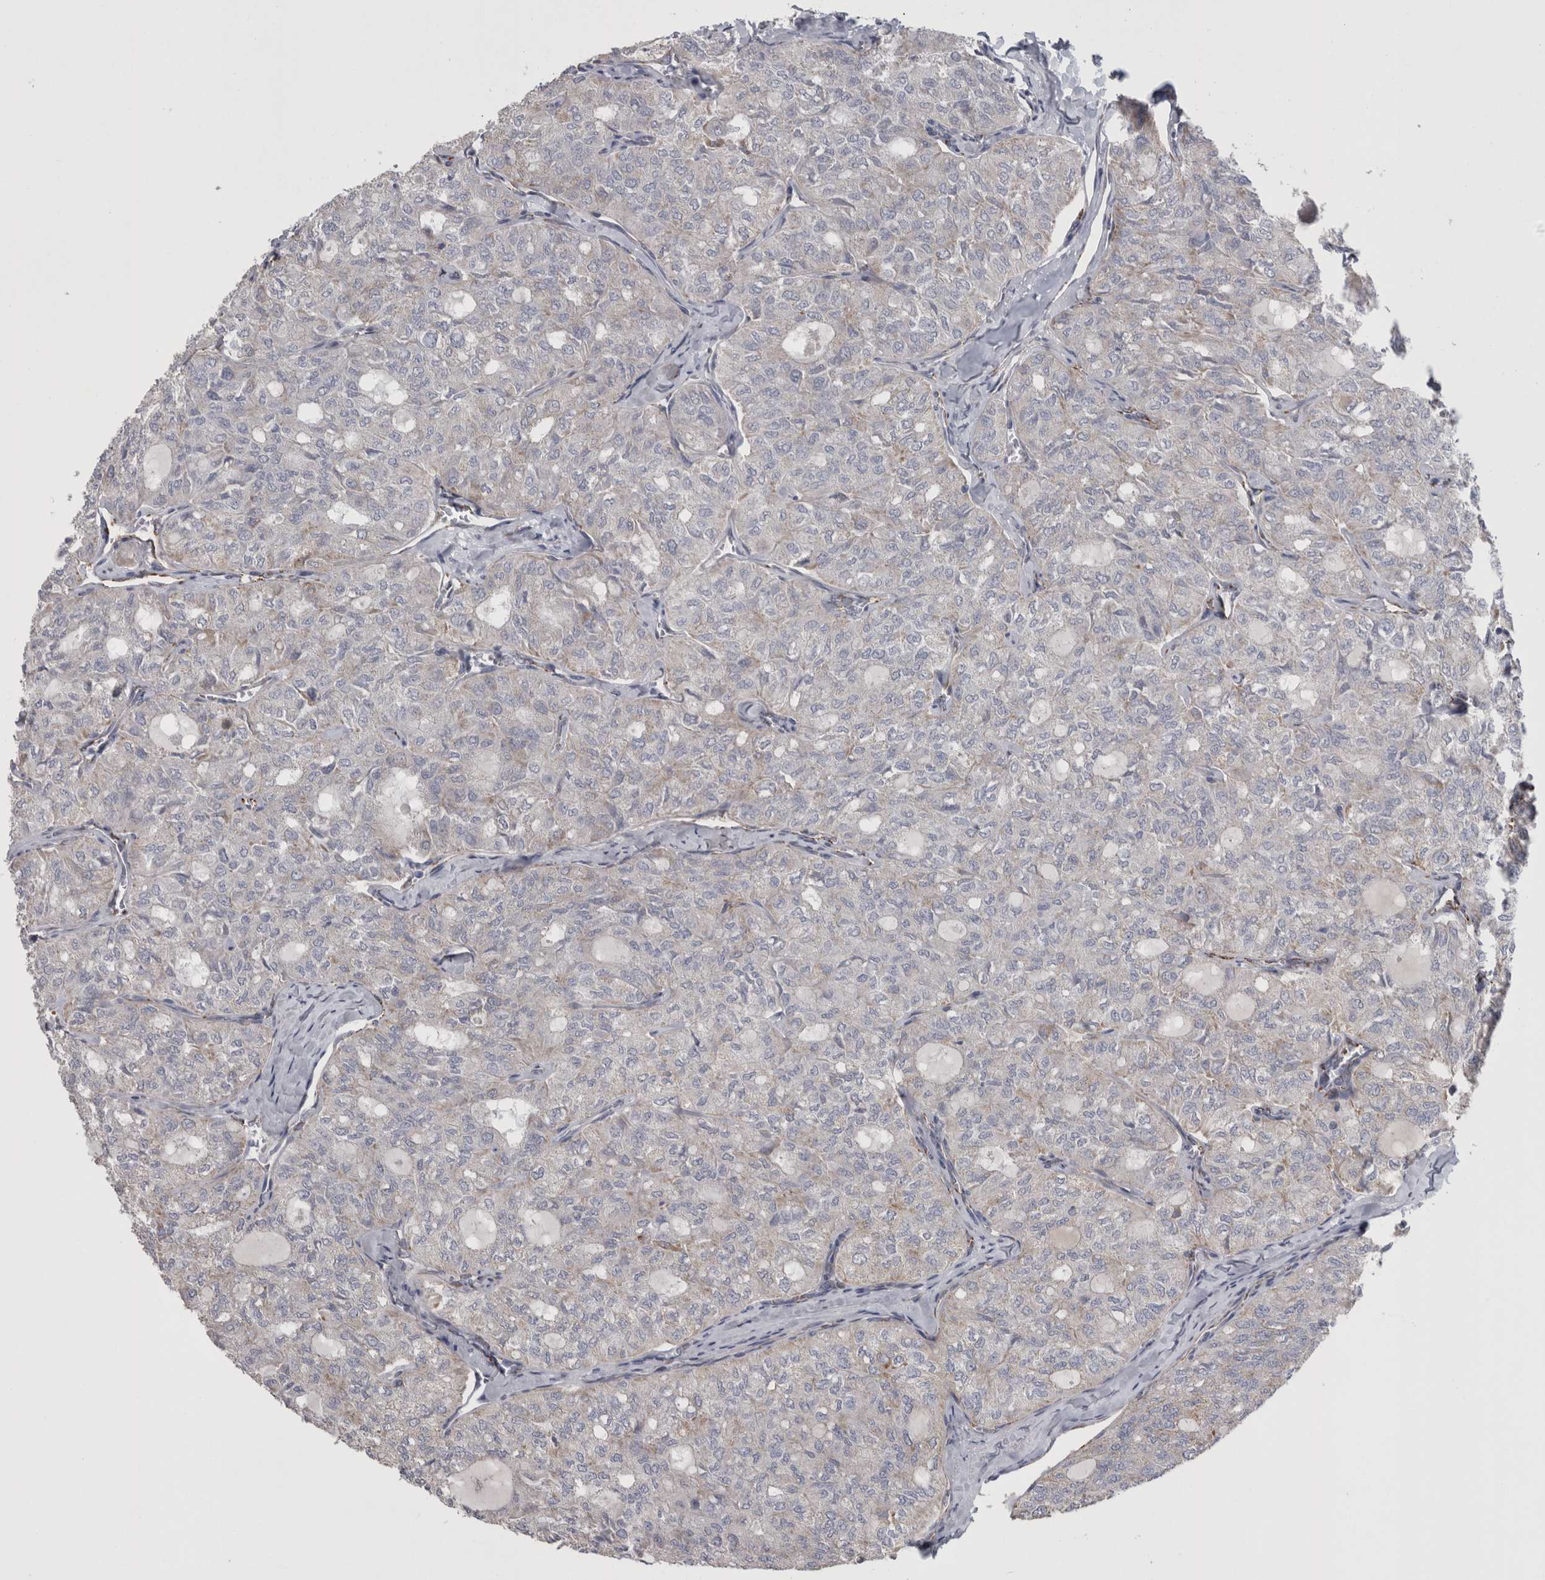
{"staining": {"intensity": "negative", "quantity": "none", "location": "none"}, "tissue": "thyroid cancer", "cell_type": "Tumor cells", "image_type": "cancer", "snomed": [{"axis": "morphology", "description": "Follicular adenoma carcinoma, NOS"}, {"axis": "topography", "description": "Thyroid gland"}], "caption": "Immunohistochemical staining of human follicular adenoma carcinoma (thyroid) demonstrates no significant staining in tumor cells.", "gene": "ACOT7", "patient": {"sex": "male", "age": 75}}